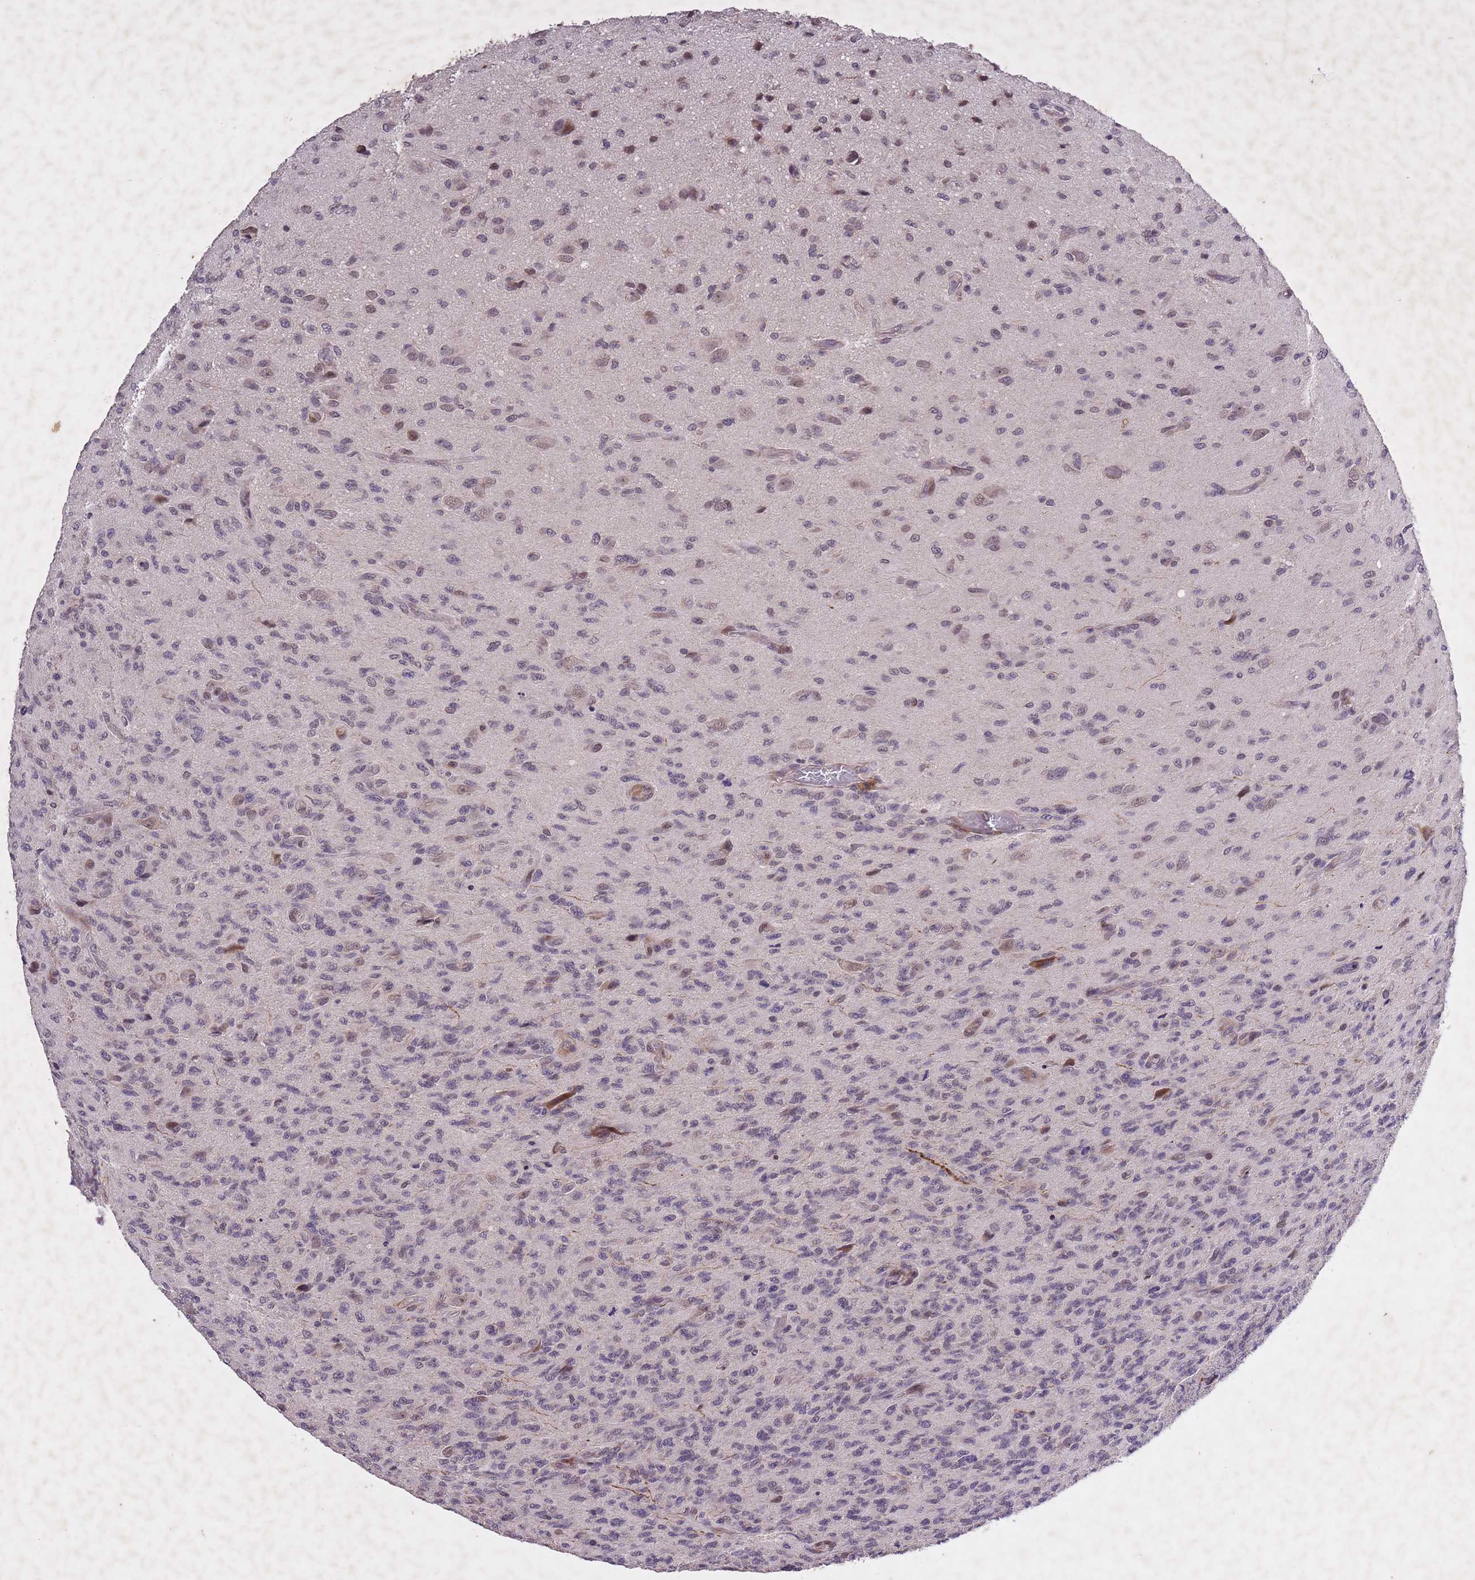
{"staining": {"intensity": "negative", "quantity": "none", "location": "none"}, "tissue": "glioma", "cell_type": "Tumor cells", "image_type": "cancer", "snomed": [{"axis": "morphology", "description": "Glioma, malignant, High grade"}, {"axis": "topography", "description": "Brain"}], "caption": "High magnification brightfield microscopy of glioma stained with DAB (3,3'-diaminobenzidine) (brown) and counterstained with hematoxylin (blue): tumor cells show no significant positivity.", "gene": "CBX6", "patient": {"sex": "male", "age": 36}}